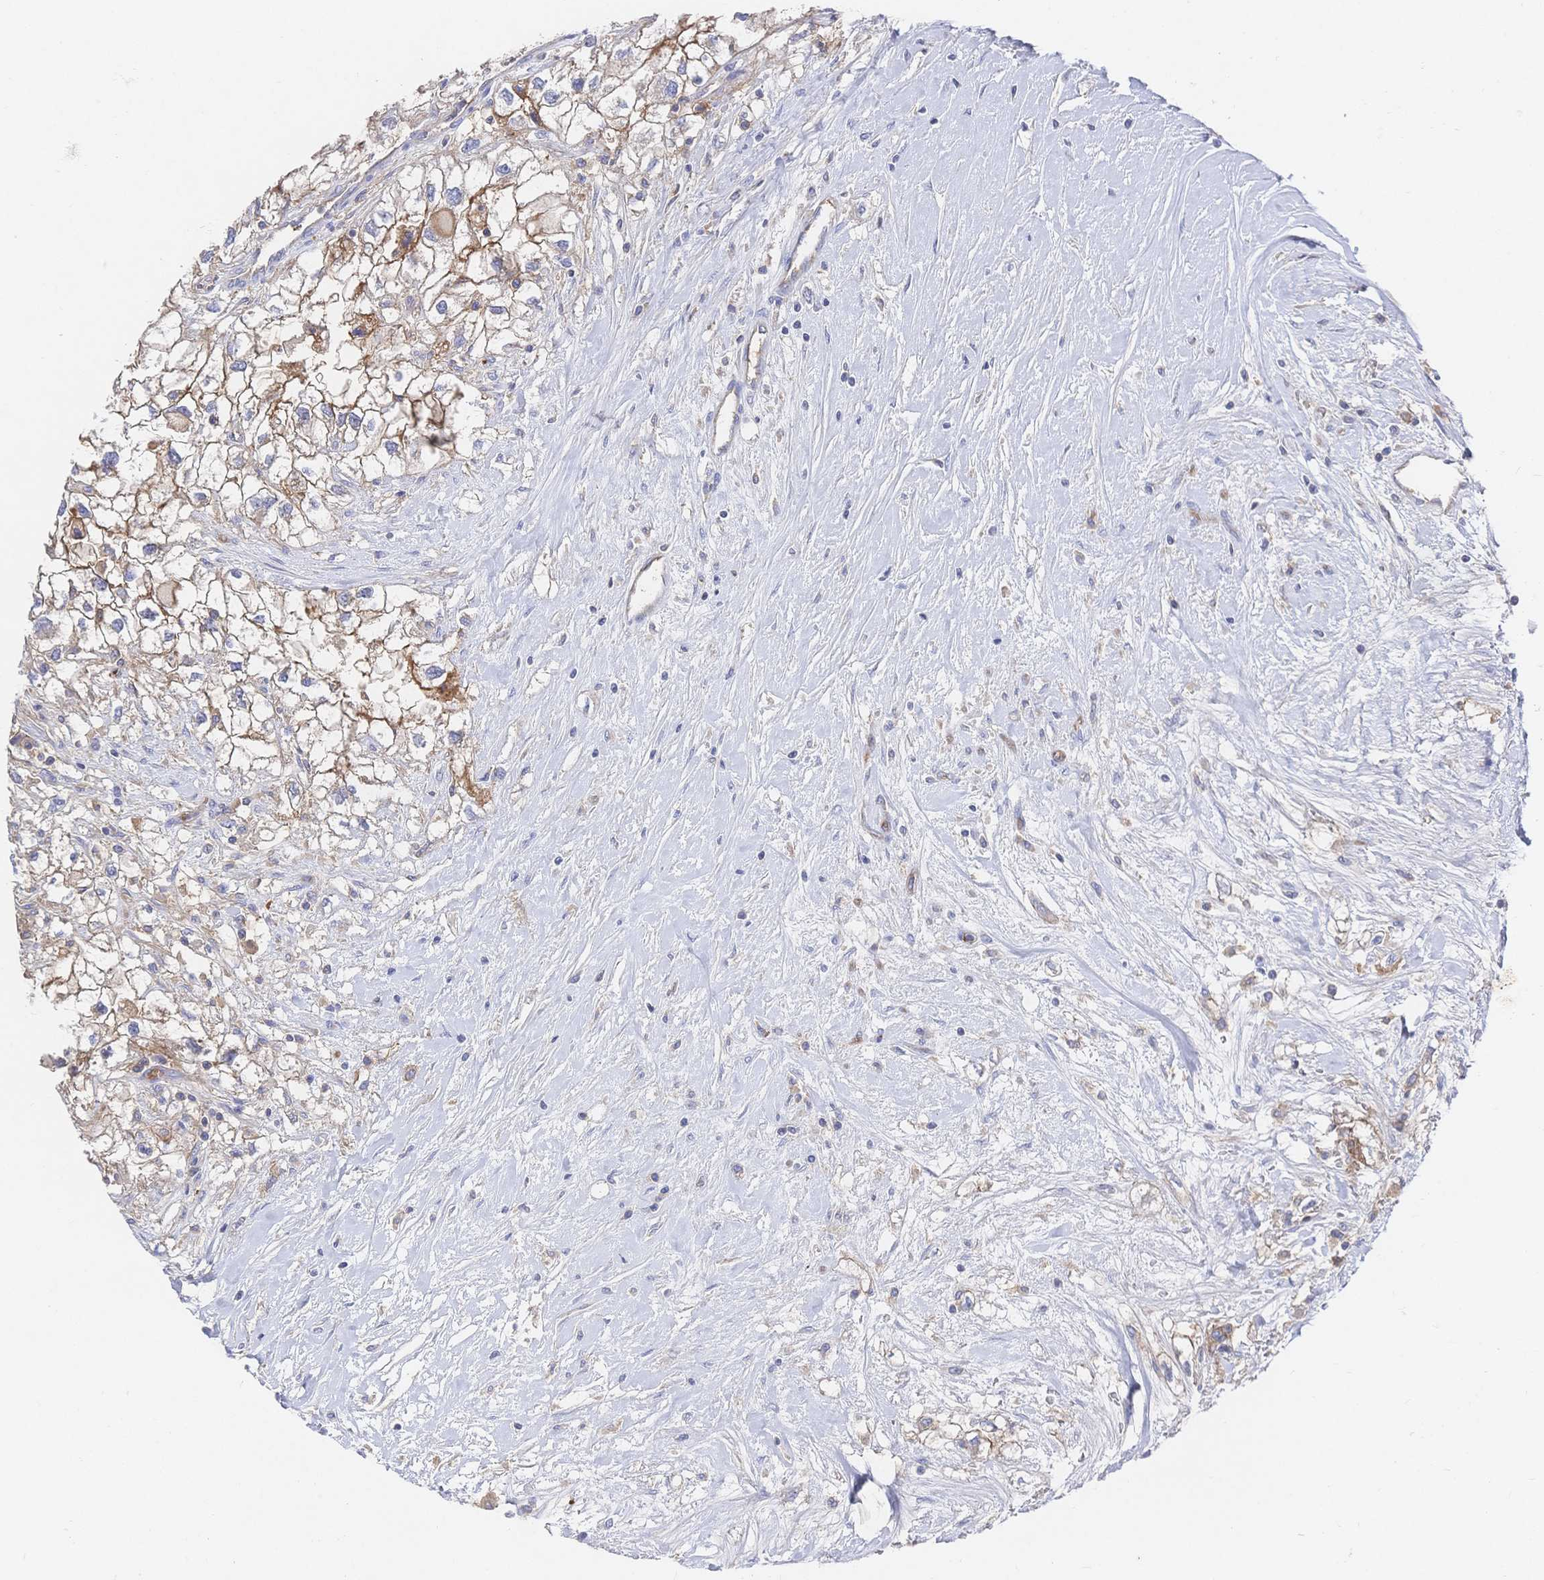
{"staining": {"intensity": "moderate", "quantity": ">75%", "location": "cytoplasmic/membranous"}, "tissue": "renal cancer", "cell_type": "Tumor cells", "image_type": "cancer", "snomed": [{"axis": "morphology", "description": "Adenocarcinoma, NOS"}, {"axis": "topography", "description": "Kidney"}], "caption": "Brown immunohistochemical staining in human renal adenocarcinoma exhibits moderate cytoplasmic/membranous expression in approximately >75% of tumor cells. (DAB = brown stain, brightfield microscopy at high magnification).", "gene": "F11R", "patient": {"sex": "male", "age": 59}}